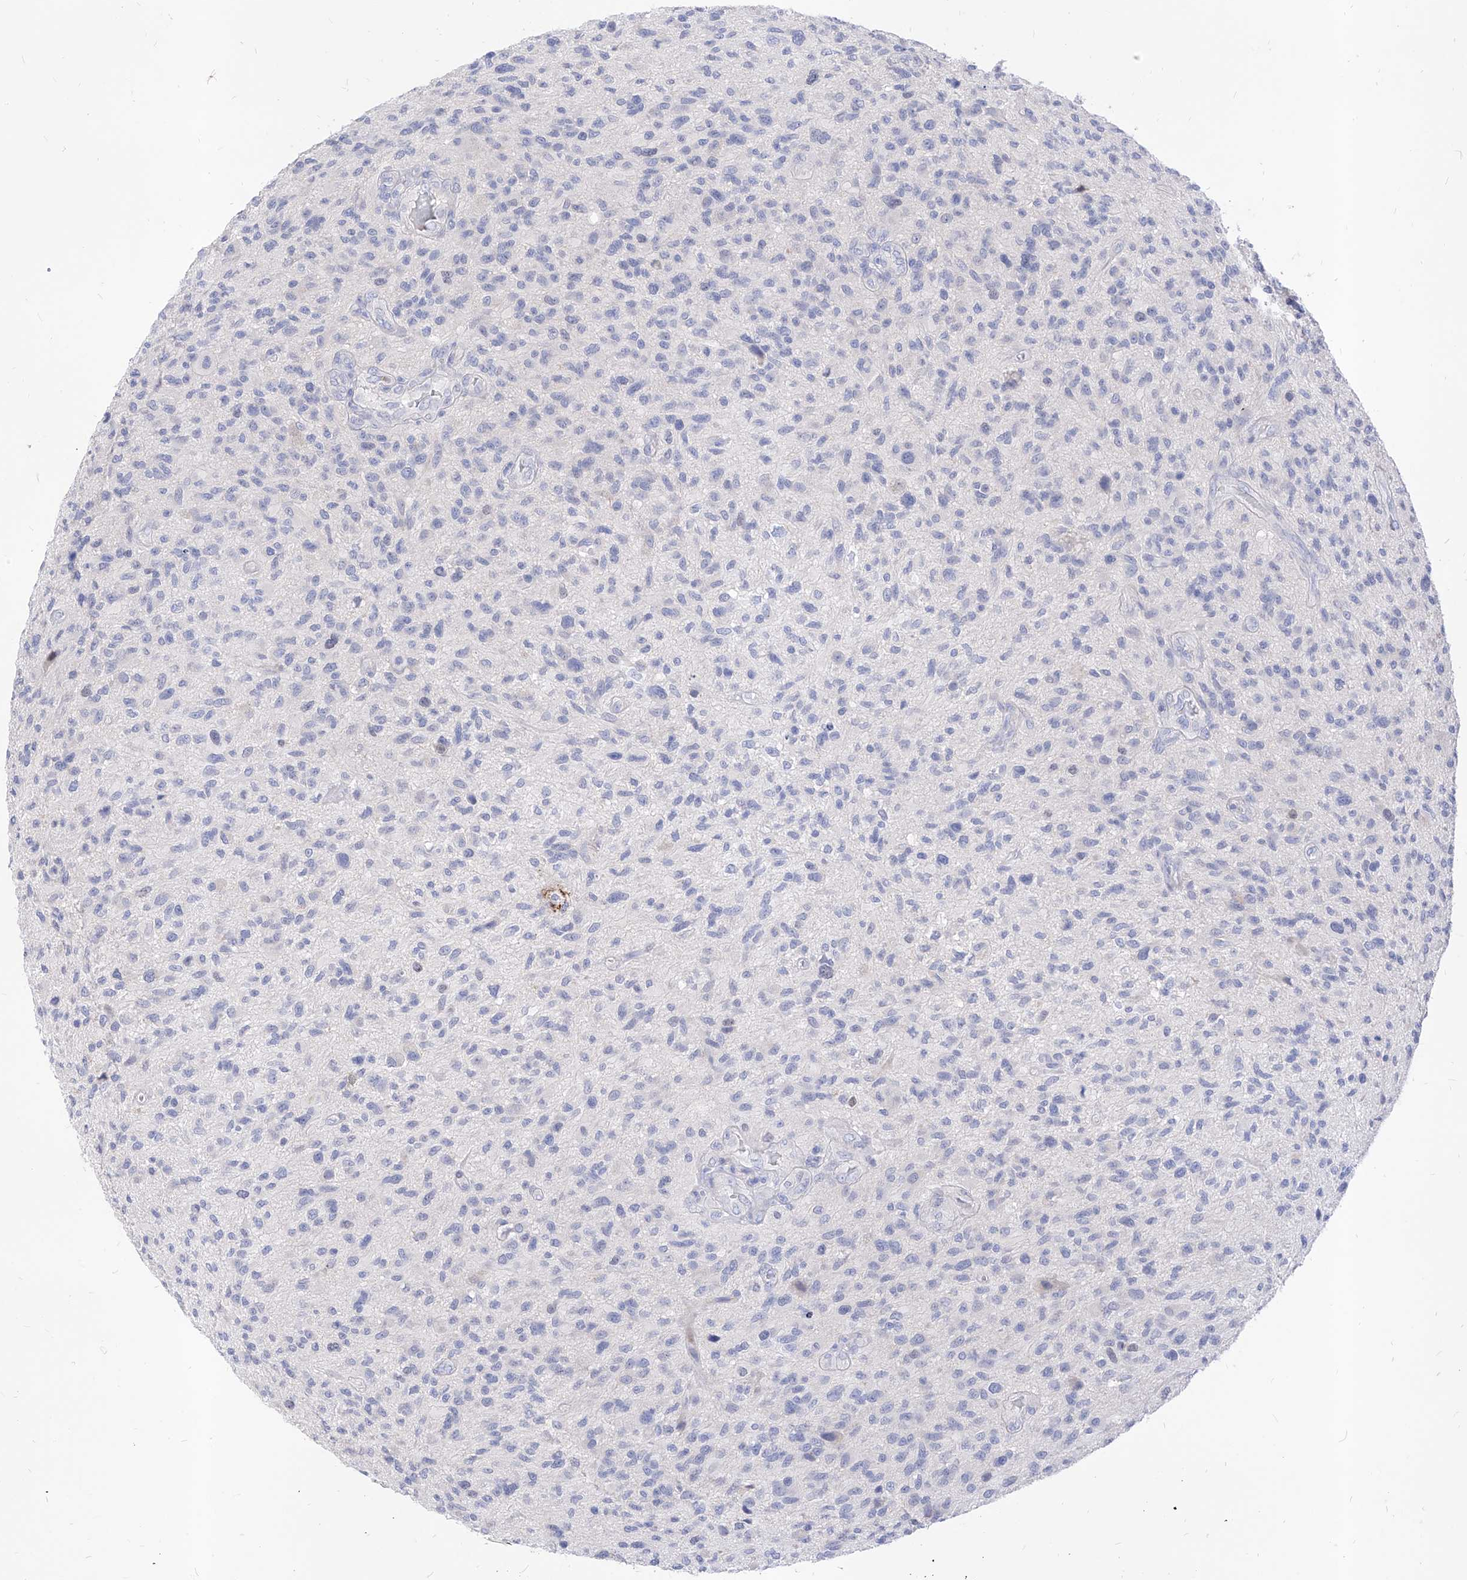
{"staining": {"intensity": "negative", "quantity": "none", "location": "none"}, "tissue": "glioma", "cell_type": "Tumor cells", "image_type": "cancer", "snomed": [{"axis": "morphology", "description": "Glioma, malignant, High grade"}, {"axis": "topography", "description": "Brain"}], "caption": "Human malignant high-grade glioma stained for a protein using immunohistochemistry reveals no staining in tumor cells.", "gene": "VAX1", "patient": {"sex": "male", "age": 47}}